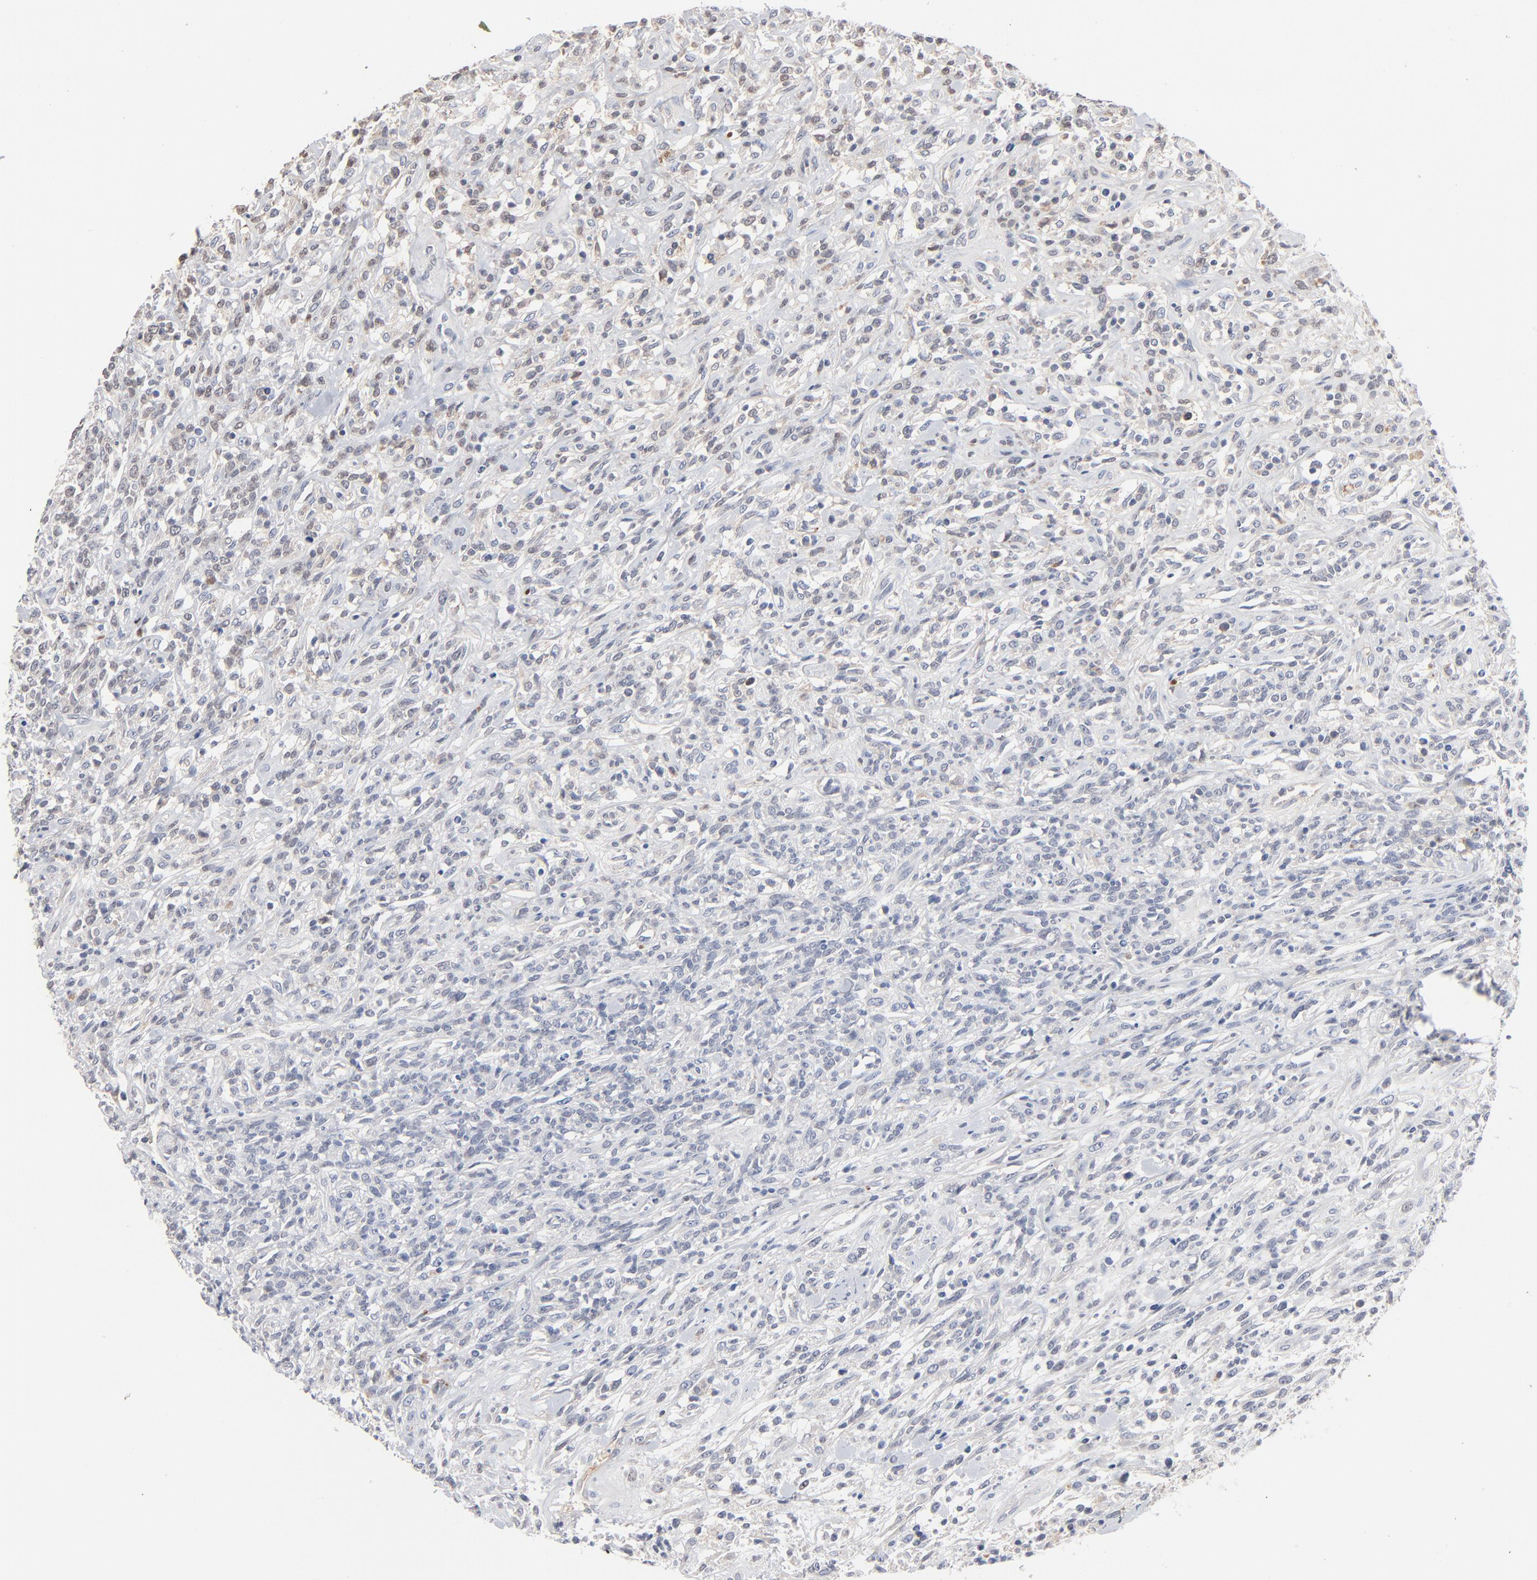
{"staining": {"intensity": "negative", "quantity": "none", "location": "none"}, "tissue": "lymphoma", "cell_type": "Tumor cells", "image_type": "cancer", "snomed": [{"axis": "morphology", "description": "Malignant lymphoma, non-Hodgkin's type, High grade"}, {"axis": "topography", "description": "Lymph node"}], "caption": "Immunohistochemistry (IHC) of high-grade malignant lymphoma, non-Hodgkin's type displays no staining in tumor cells.", "gene": "SERPINA4", "patient": {"sex": "female", "age": 73}}